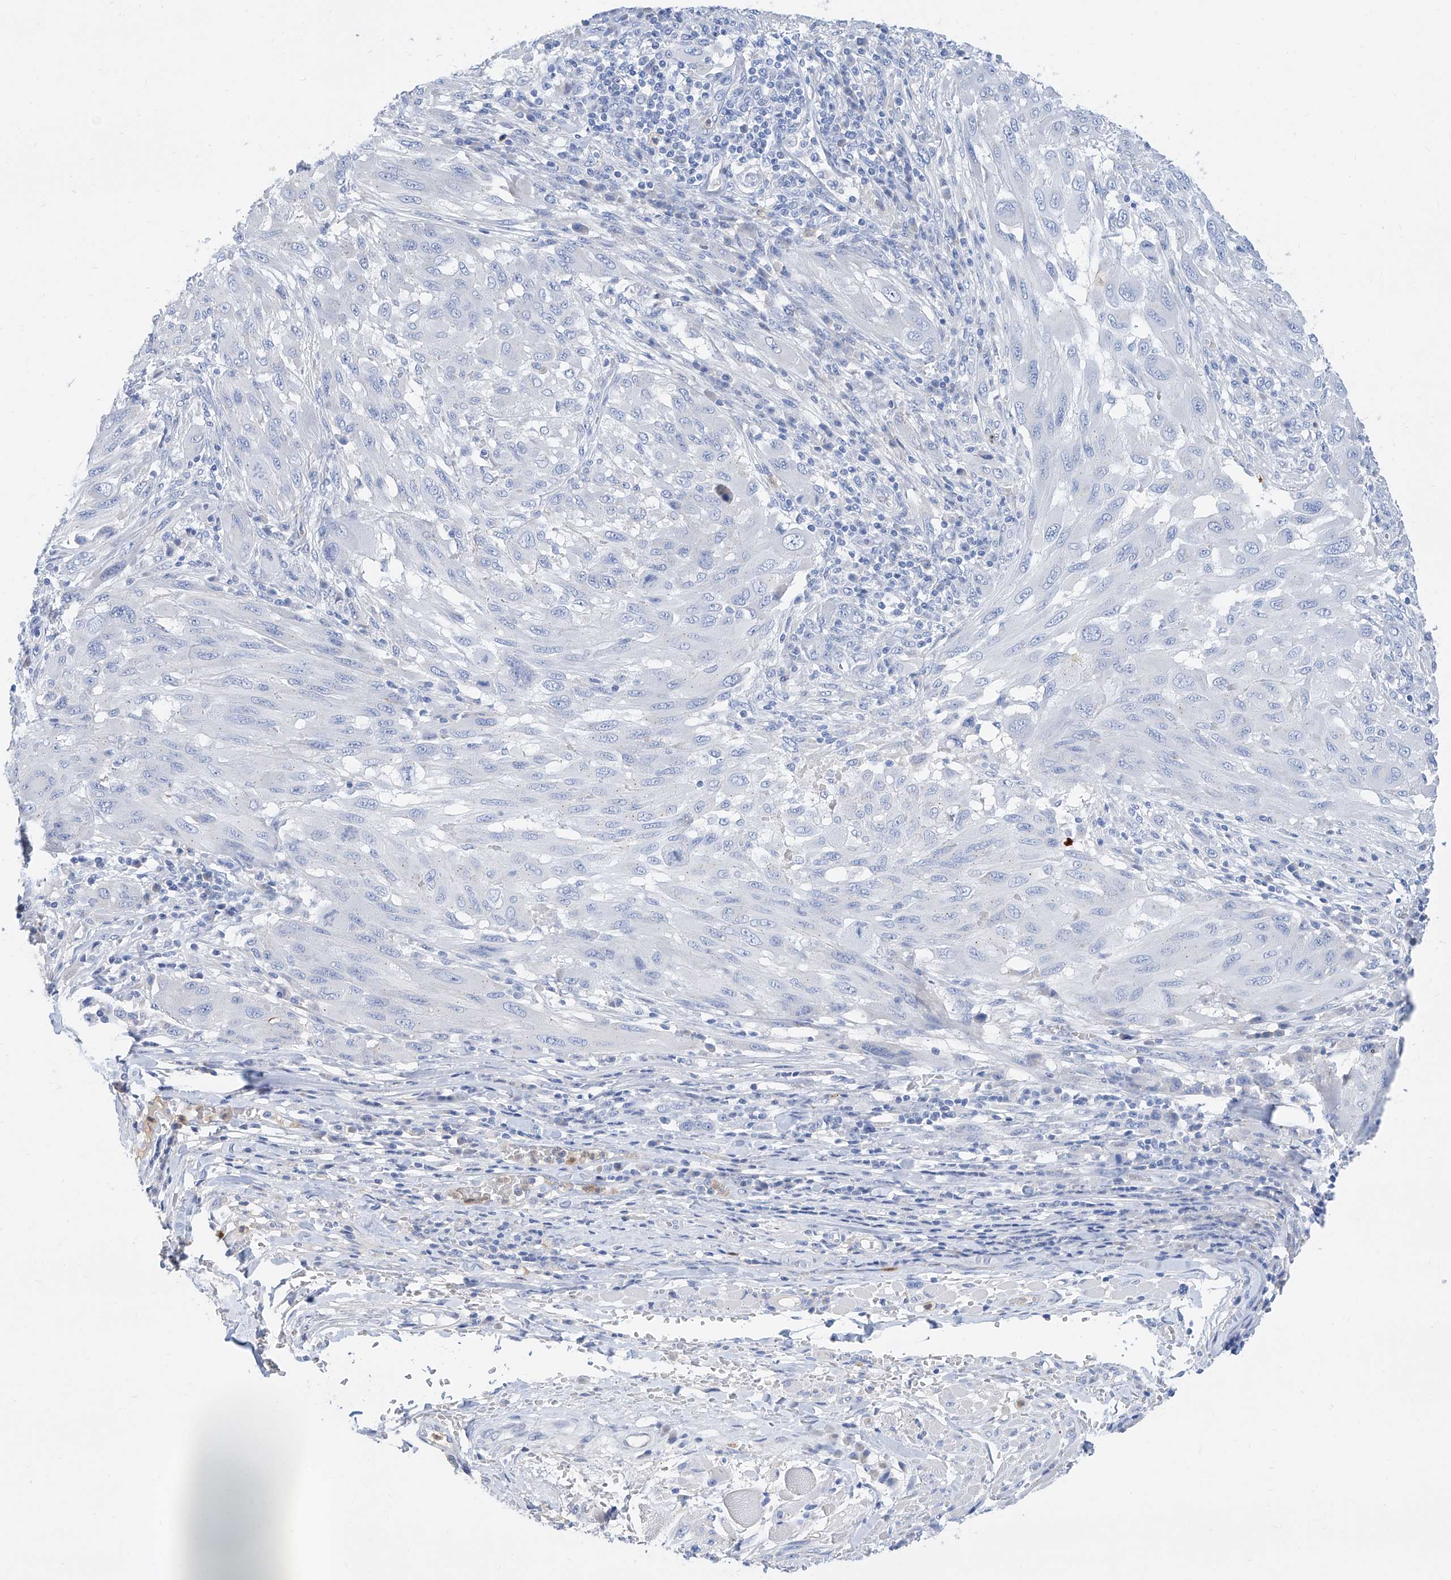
{"staining": {"intensity": "negative", "quantity": "none", "location": "none"}, "tissue": "melanoma", "cell_type": "Tumor cells", "image_type": "cancer", "snomed": [{"axis": "morphology", "description": "Malignant melanoma, NOS"}, {"axis": "topography", "description": "Skin"}], "caption": "Protein analysis of malignant melanoma reveals no significant expression in tumor cells.", "gene": "SLC25A29", "patient": {"sex": "female", "age": 91}}